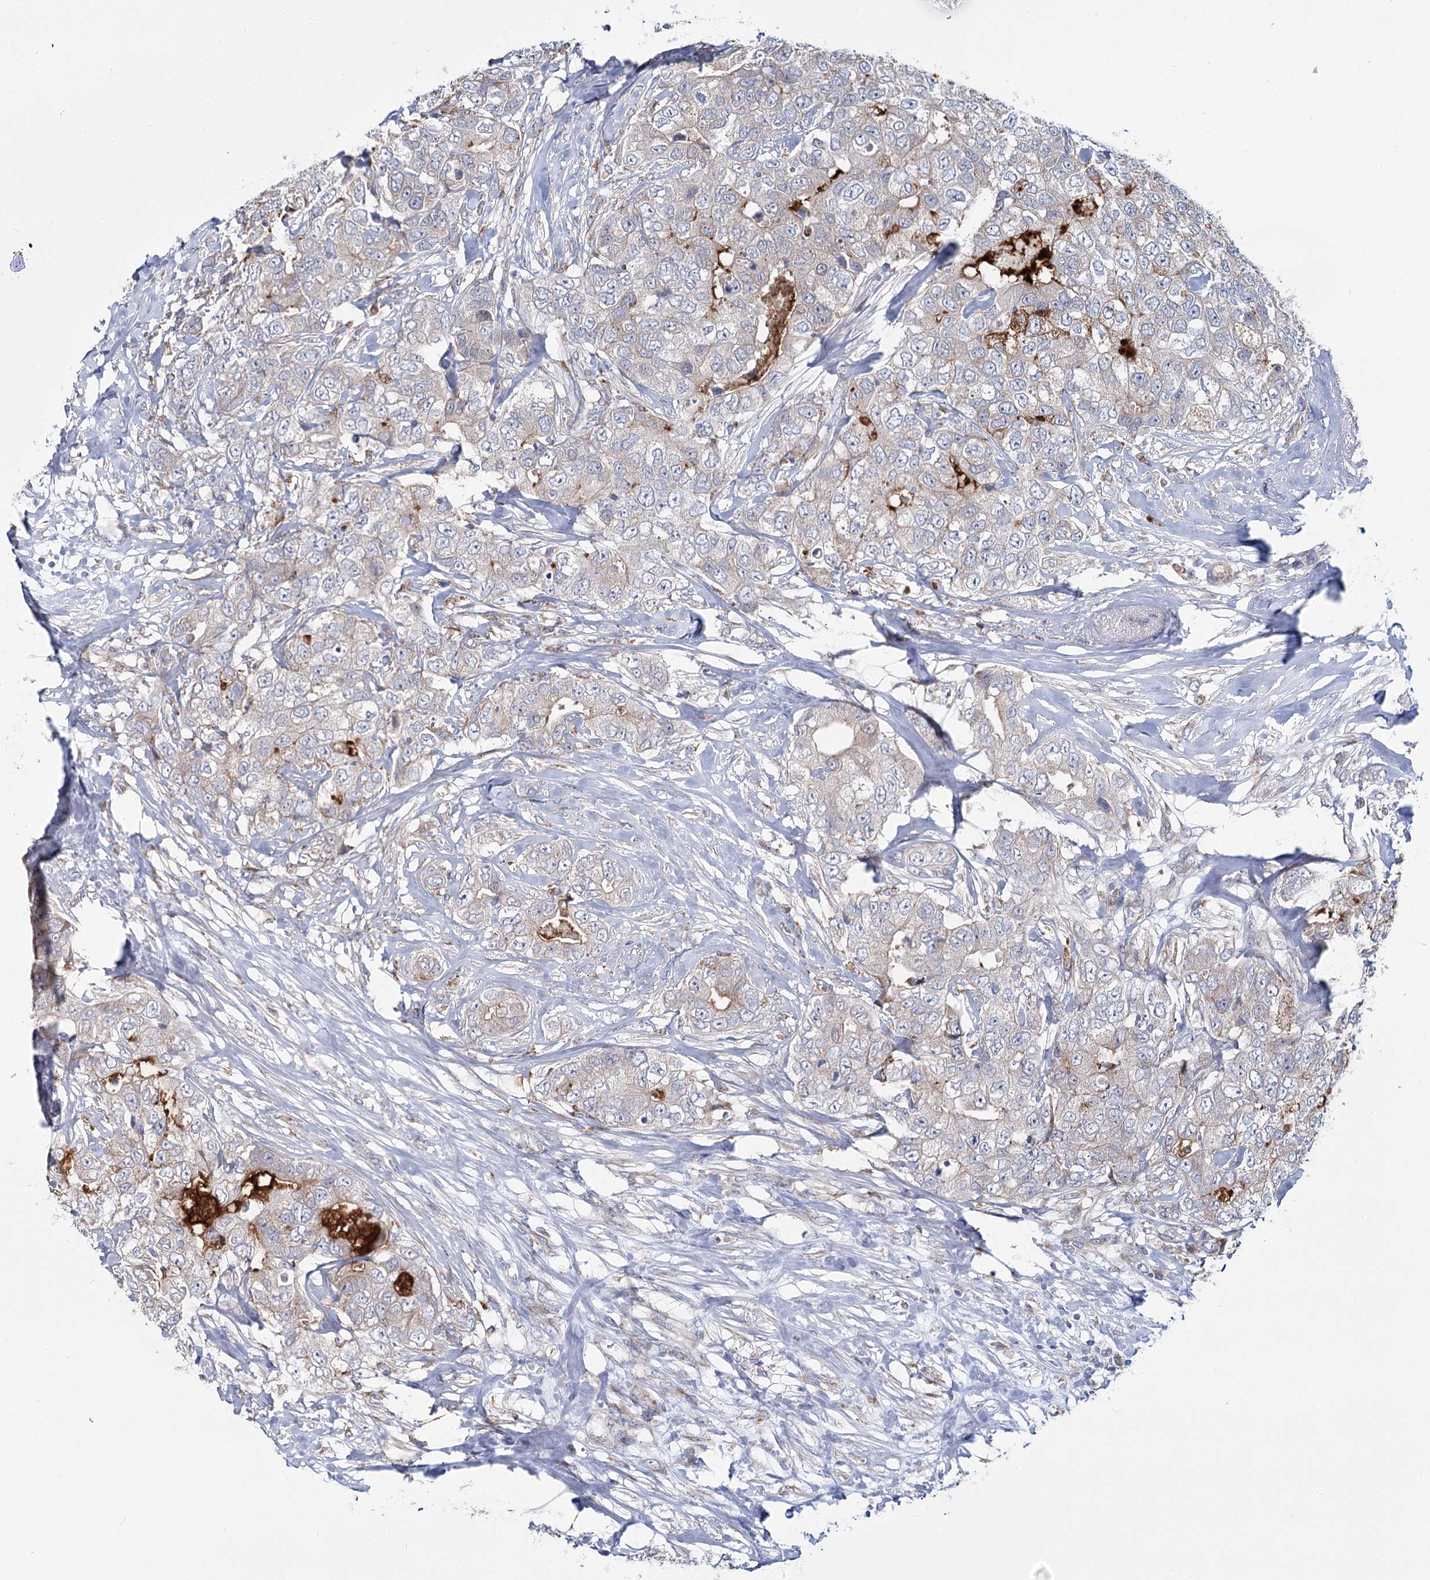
{"staining": {"intensity": "weak", "quantity": "<25%", "location": "cytoplasmic/membranous"}, "tissue": "breast cancer", "cell_type": "Tumor cells", "image_type": "cancer", "snomed": [{"axis": "morphology", "description": "Duct carcinoma"}, {"axis": "topography", "description": "Breast"}], "caption": "The histopathology image demonstrates no staining of tumor cells in breast intraductal carcinoma. The staining is performed using DAB brown chromogen with nuclei counter-stained in using hematoxylin.", "gene": "CPLANE1", "patient": {"sex": "female", "age": 62}}